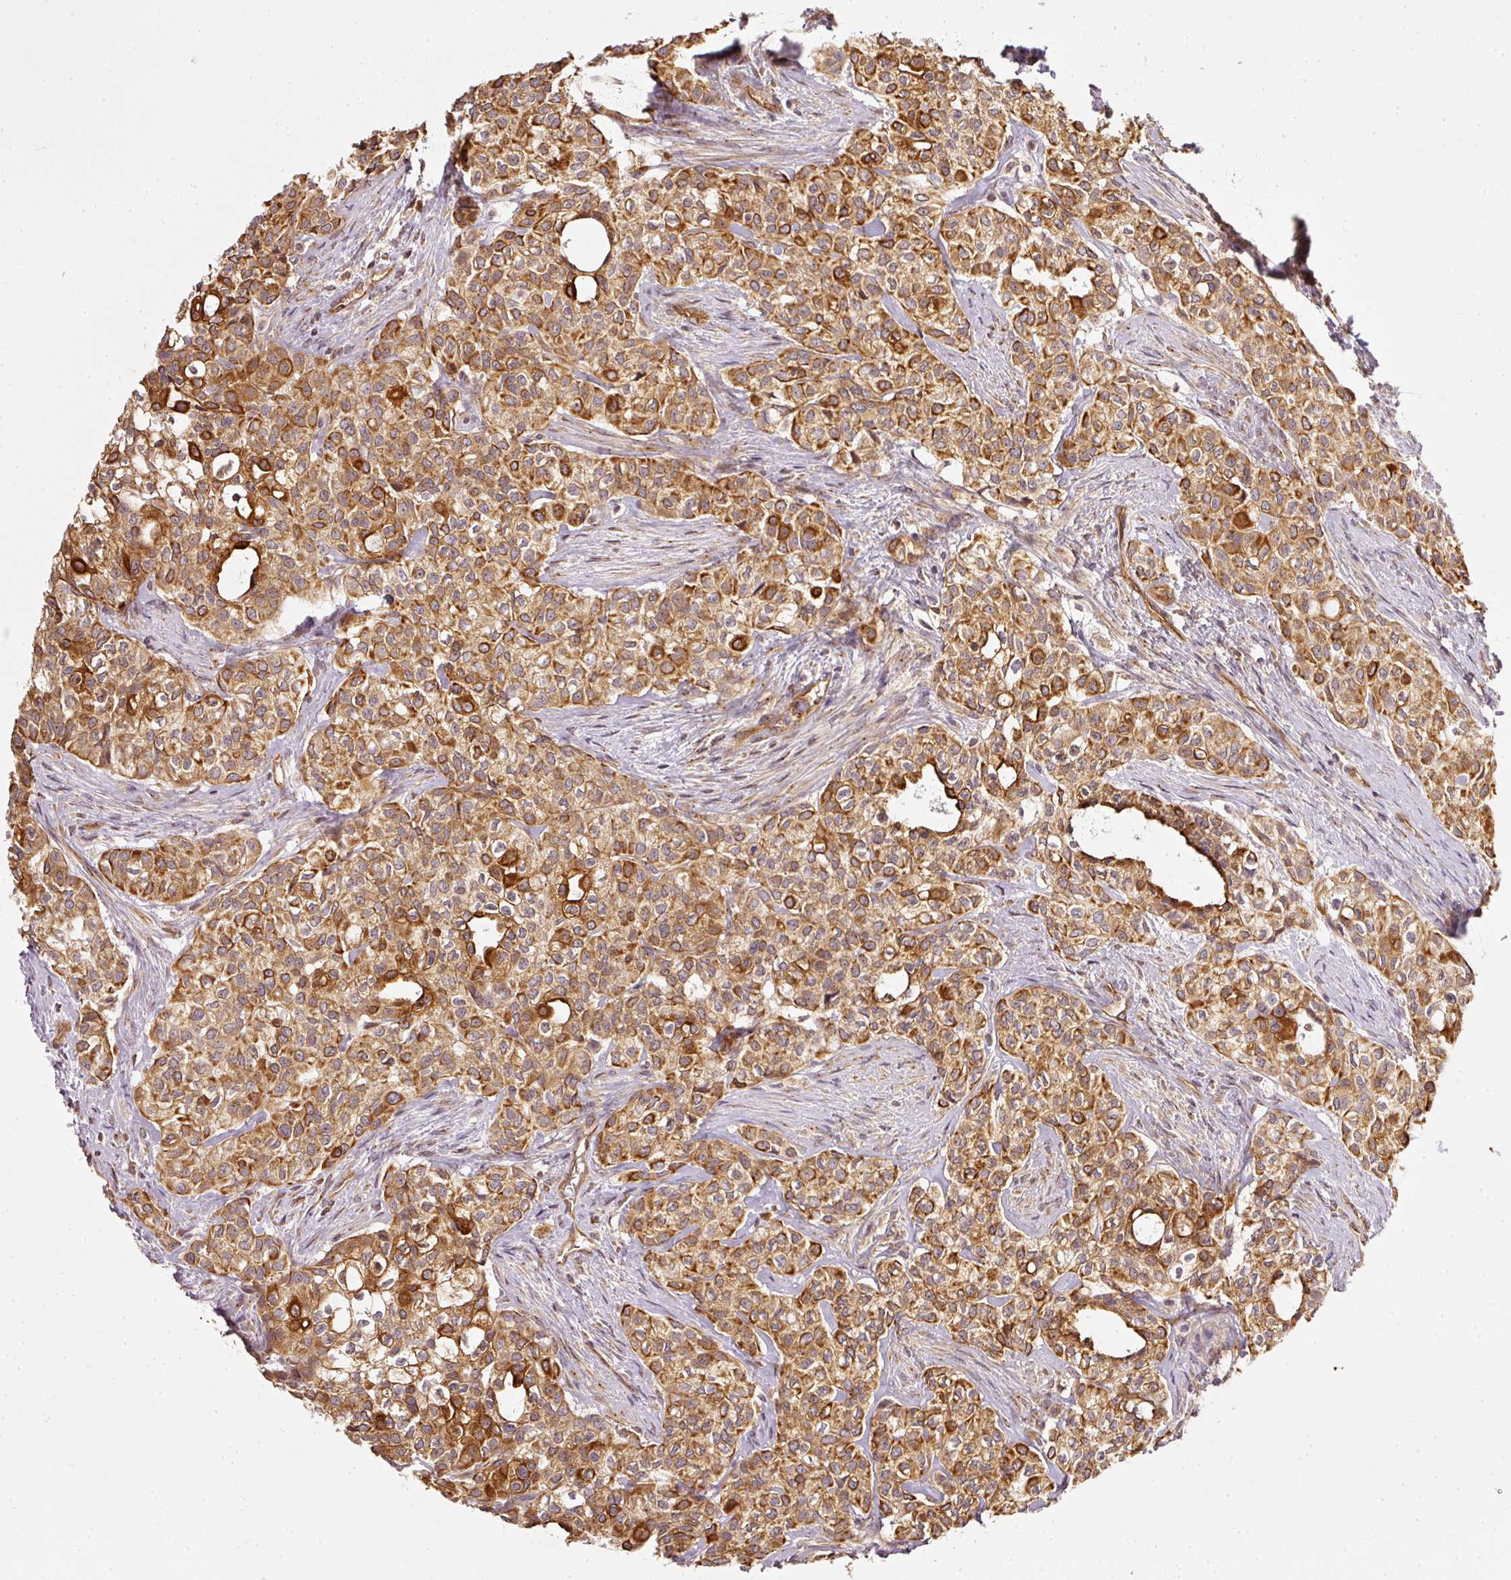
{"staining": {"intensity": "strong", "quantity": ">75%", "location": "cytoplasmic/membranous"}, "tissue": "head and neck cancer", "cell_type": "Tumor cells", "image_type": "cancer", "snomed": [{"axis": "morphology", "description": "Adenocarcinoma, NOS"}, {"axis": "topography", "description": "Head-Neck"}], "caption": "Human head and neck cancer stained for a protein (brown) reveals strong cytoplasmic/membranous positive staining in approximately >75% of tumor cells.", "gene": "MIF4GD", "patient": {"sex": "male", "age": 81}}